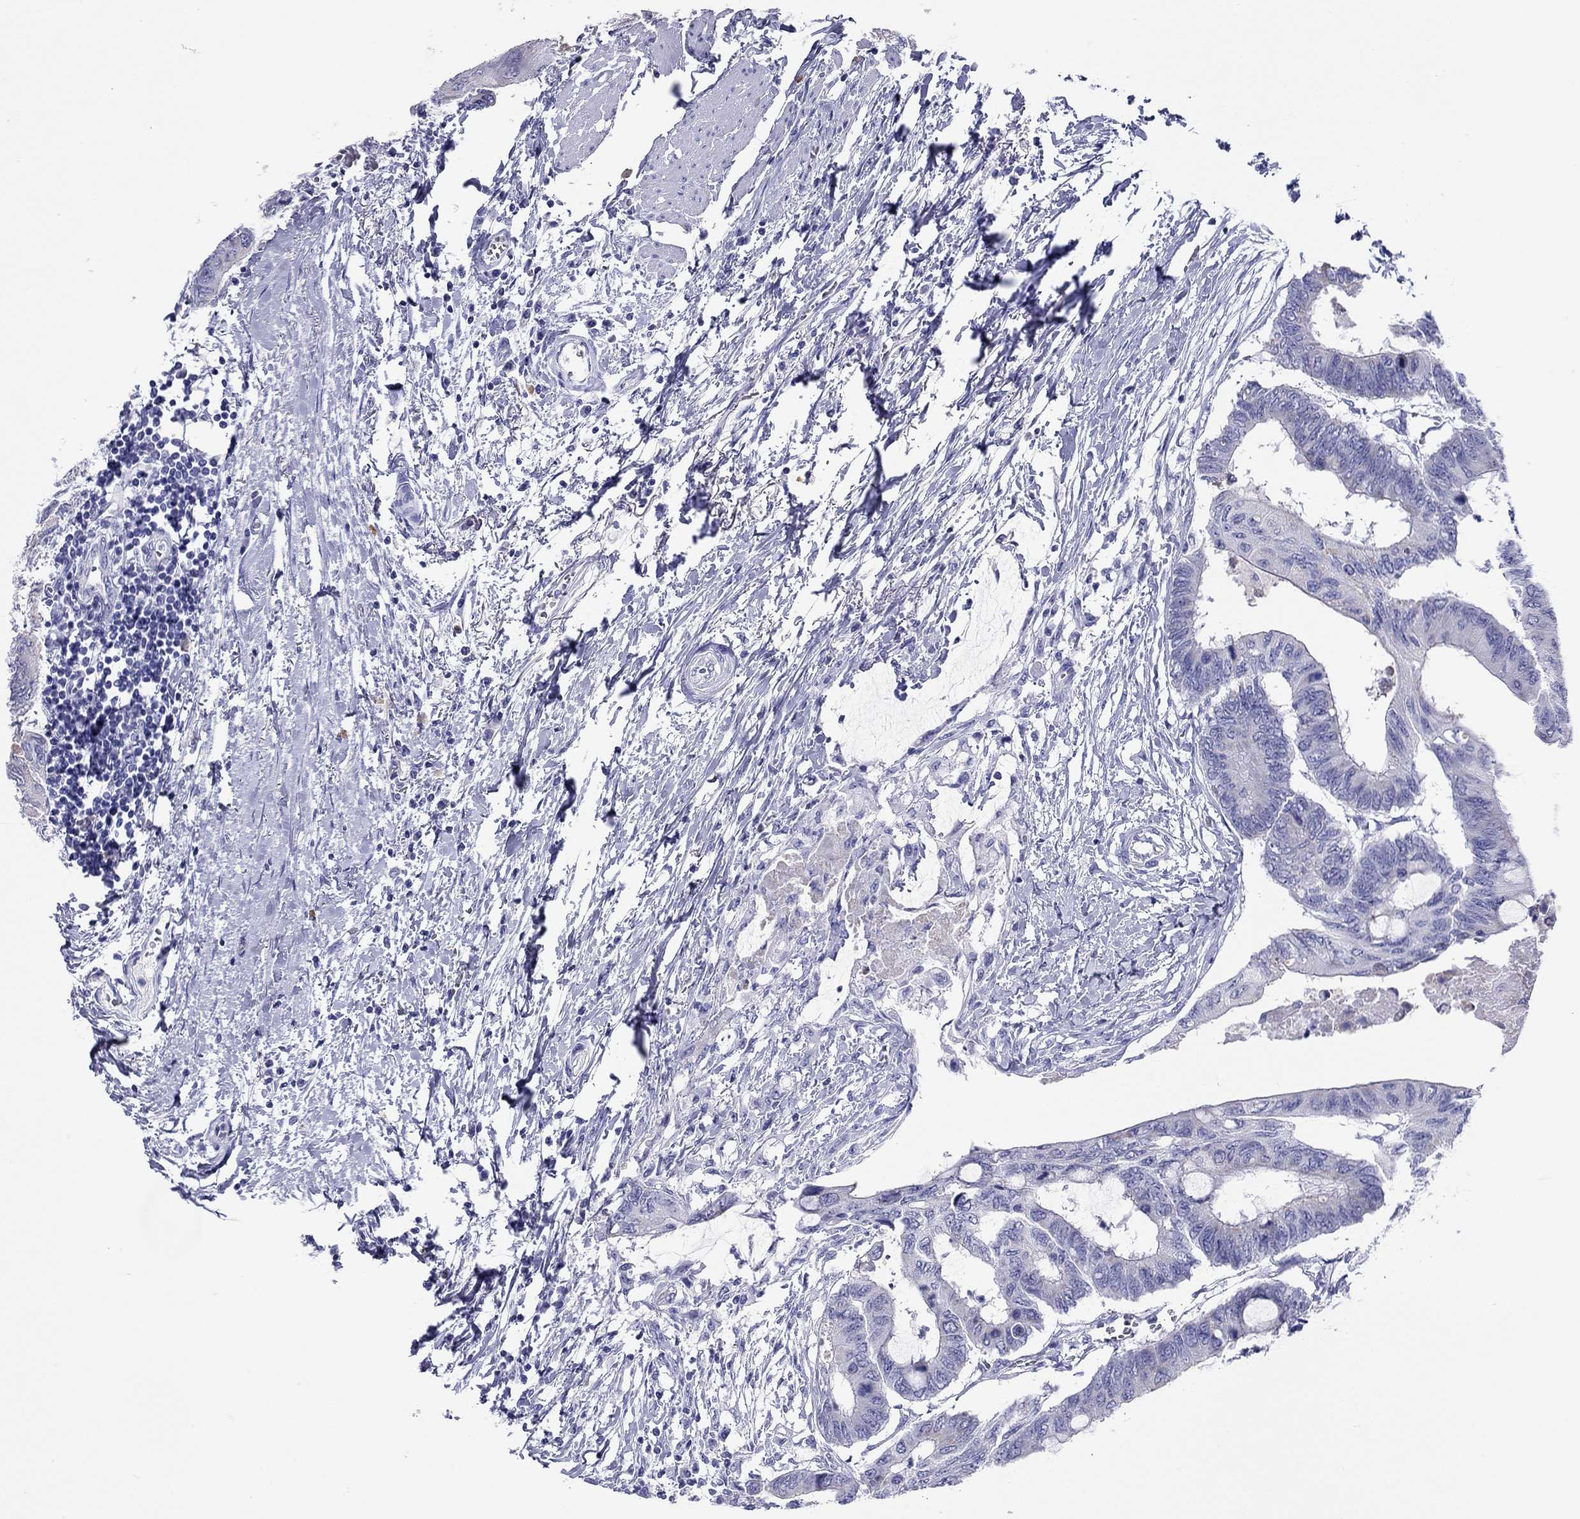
{"staining": {"intensity": "negative", "quantity": "none", "location": "none"}, "tissue": "colorectal cancer", "cell_type": "Tumor cells", "image_type": "cancer", "snomed": [{"axis": "morphology", "description": "Normal tissue, NOS"}, {"axis": "morphology", "description": "Adenocarcinoma, NOS"}, {"axis": "topography", "description": "Rectum"}, {"axis": "topography", "description": "Peripheral nerve tissue"}], "caption": "This is an immunohistochemistry (IHC) micrograph of human adenocarcinoma (colorectal). There is no positivity in tumor cells.", "gene": "DPY19L2", "patient": {"sex": "male", "age": 92}}